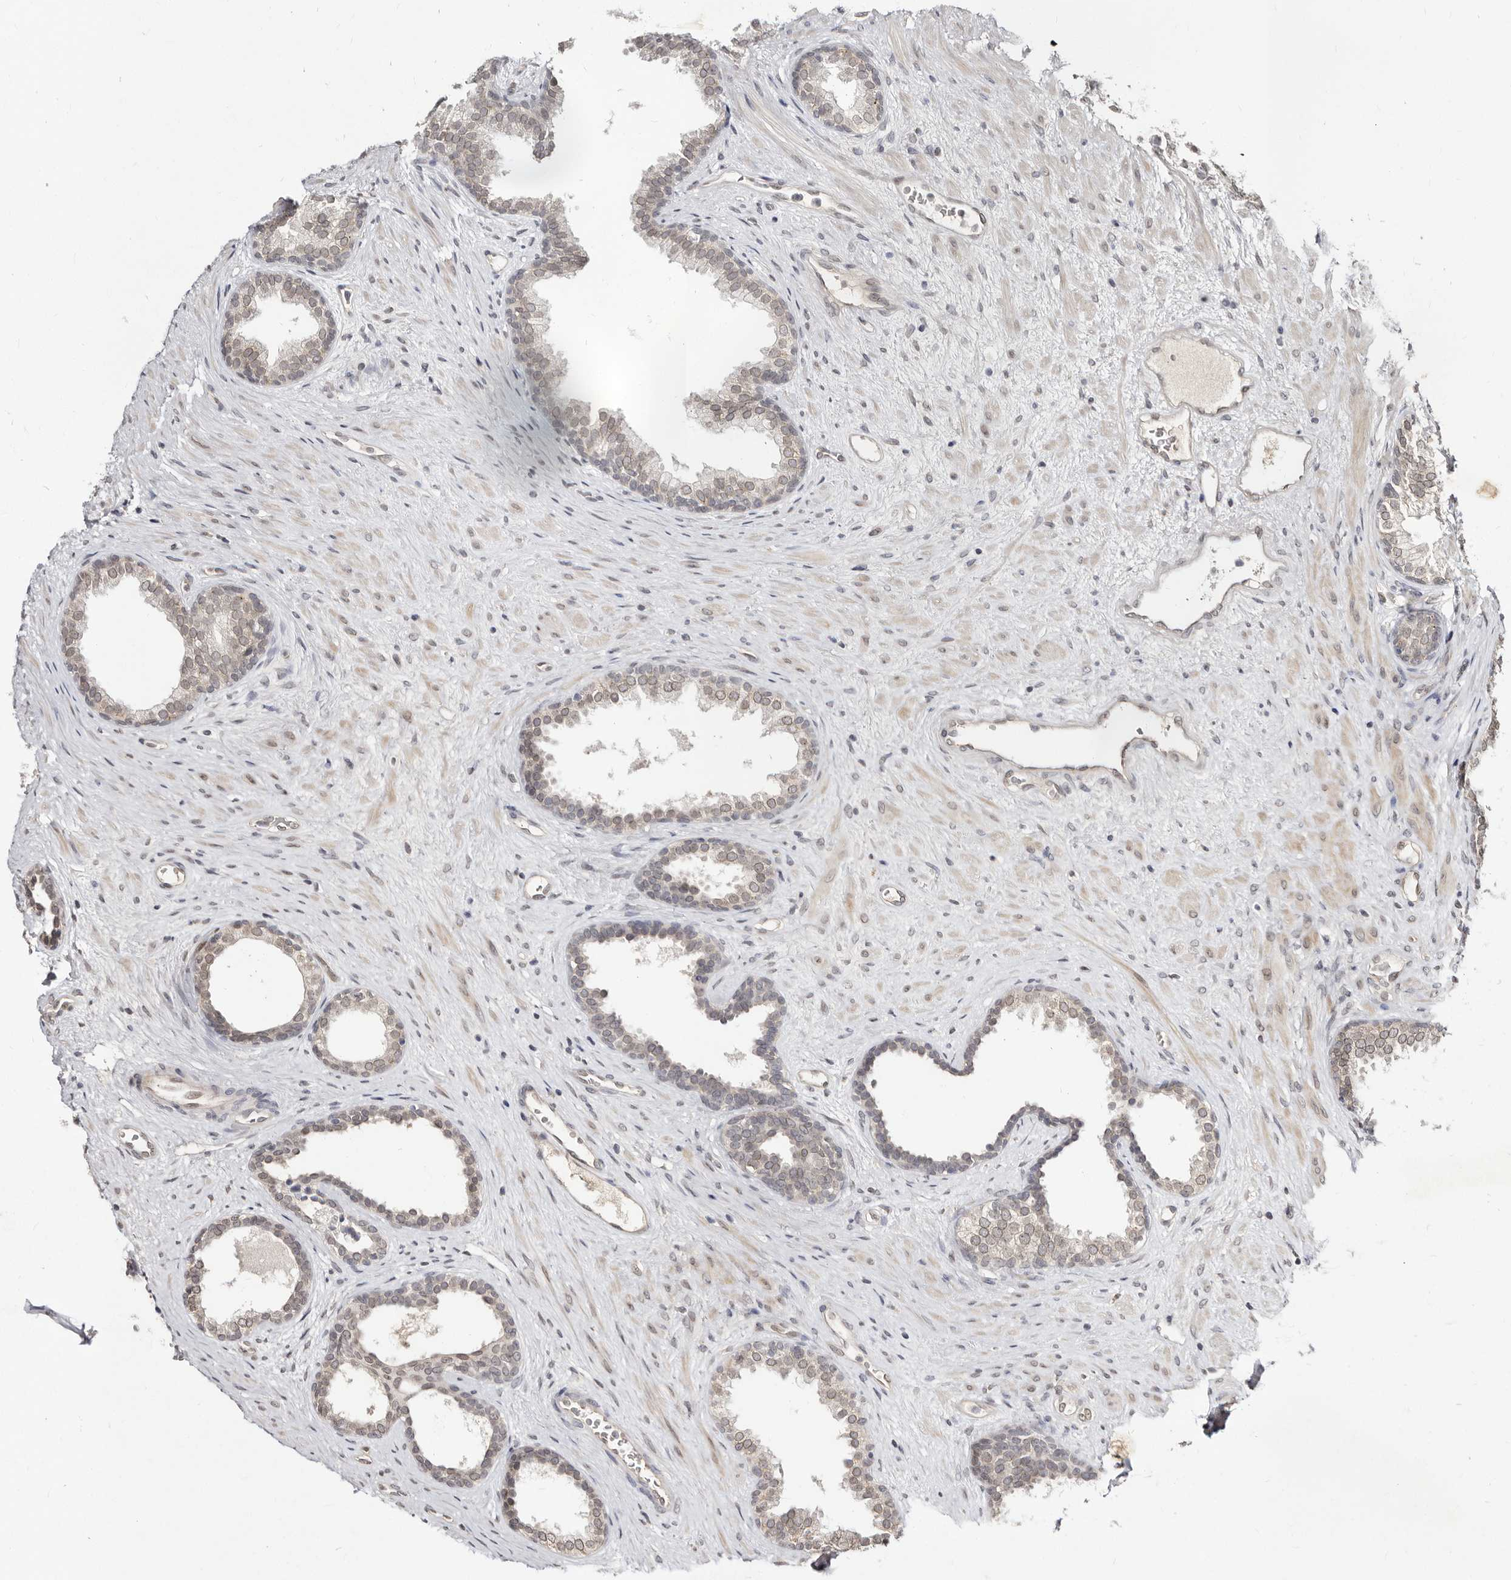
{"staining": {"intensity": "weak", "quantity": "25%-75%", "location": "cytoplasmic/membranous,nuclear"}, "tissue": "prostate", "cell_type": "Glandular cells", "image_type": "normal", "snomed": [{"axis": "morphology", "description": "Normal tissue, NOS"}, {"axis": "topography", "description": "Prostate"}], "caption": "Immunohistochemical staining of benign human prostate reveals weak cytoplasmic/membranous,nuclear protein expression in approximately 25%-75% of glandular cells.", "gene": "LCORL", "patient": {"sex": "male", "age": 76}}